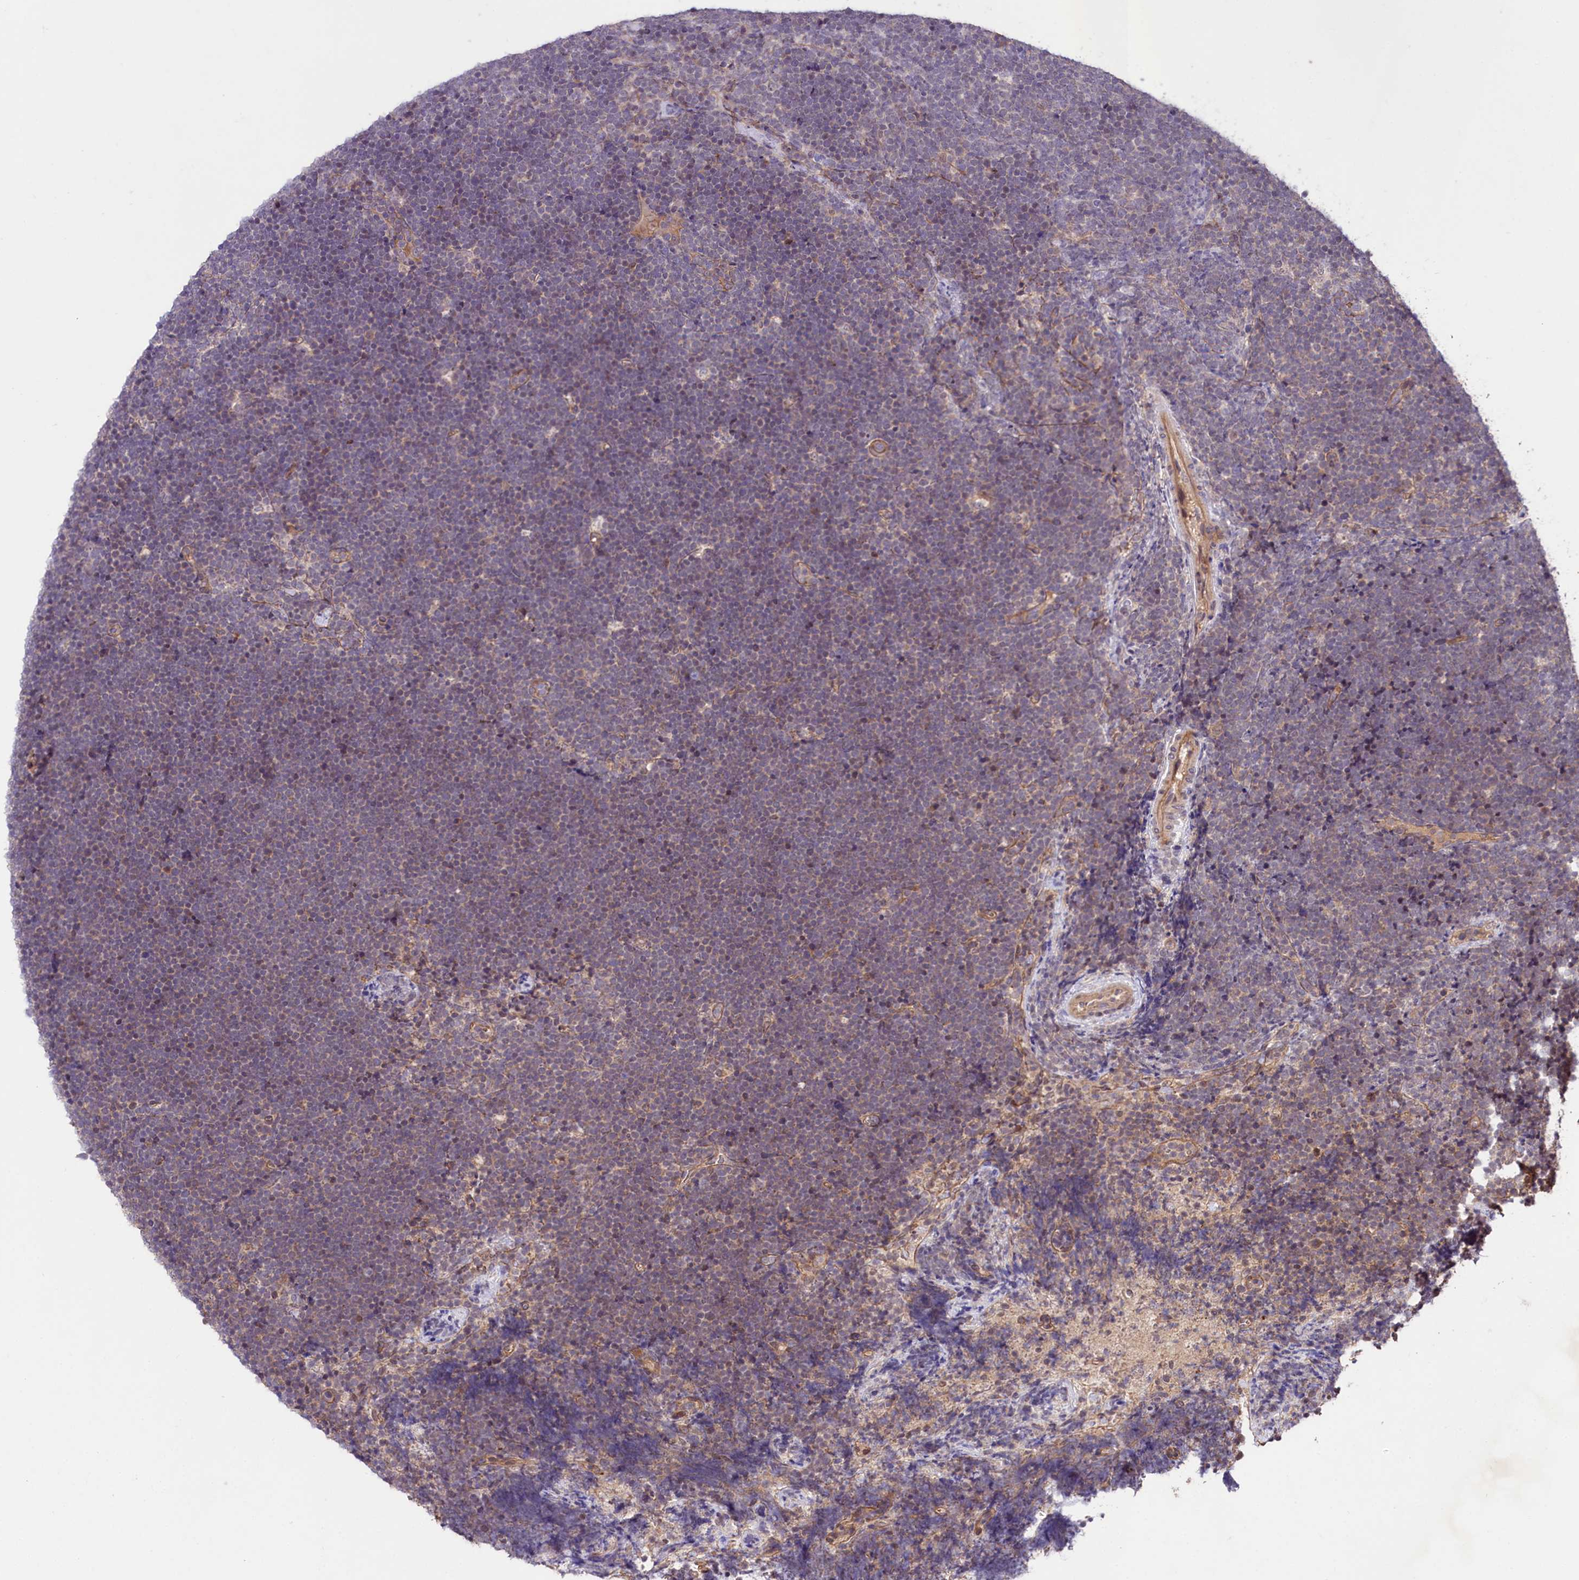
{"staining": {"intensity": "negative", "quantity": "none", "location": "none"}, "tissue": "lymphoma", "cell_type": "Tumor cells", "image_type": "cancer", "snomed": [{"axis": "morphology", "description": "Malignant lymphoma, non-Hodgkin's type, High grade"}, {"axis": "topography", "description": "Lymph node"}], "caption": "High power microscopy micrograph of an IHC histopathology image of high-grade malignant lymphoma, non-Hodgkin's type, revealing no significant staining in tumor cells.", "gene": "TAFAZZIN", "patient": {"sex": "male", "age": 13}}